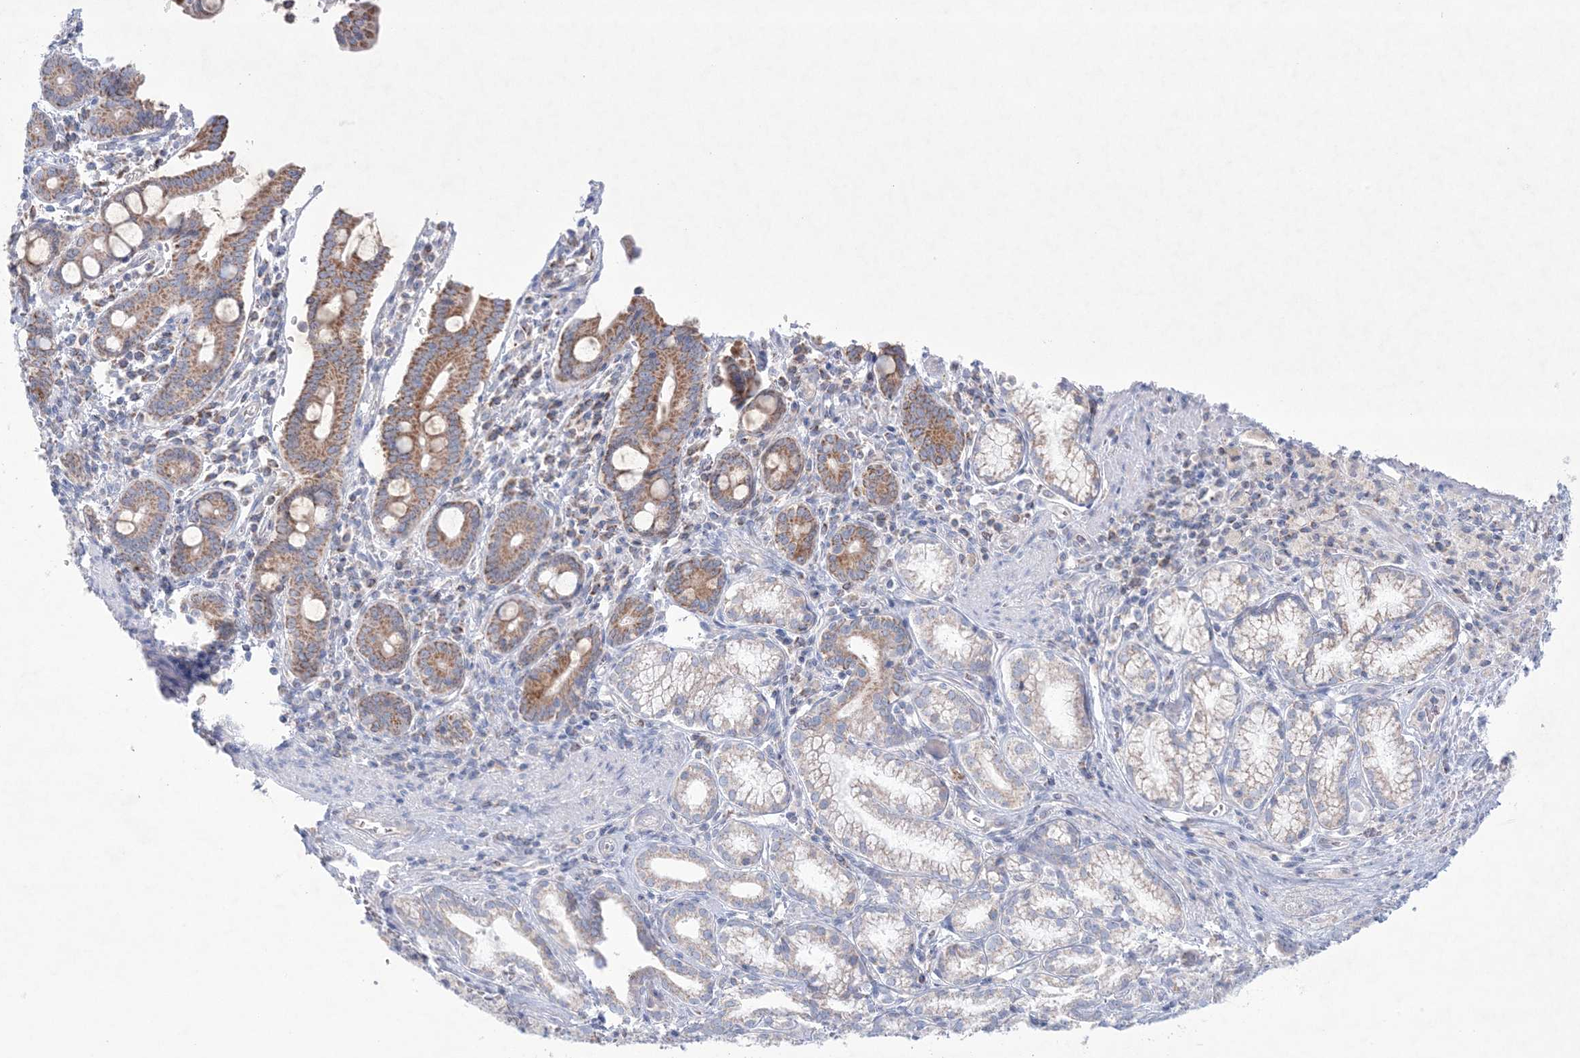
{"staining": {"intensity": "moderate", "quantity": "25%-75%", "location": "cytoplasmic/membranous"}, "tissue": "pancreatic cancer", "cell_type": "Tumor cells", "image_type": "cancer", "snomed": [{"axis": "morphology", "description": "Adenocarcinoma, NOS"}, {"axis": "topography", "description": "Pancreas"}], "caption": "Human adenocarcinoma (pancreatic) stained with a protein marker reveals moderate staining in tumor cells.", "gene": "KCTD6", "patient": {"sex": "male", "age": 70}}